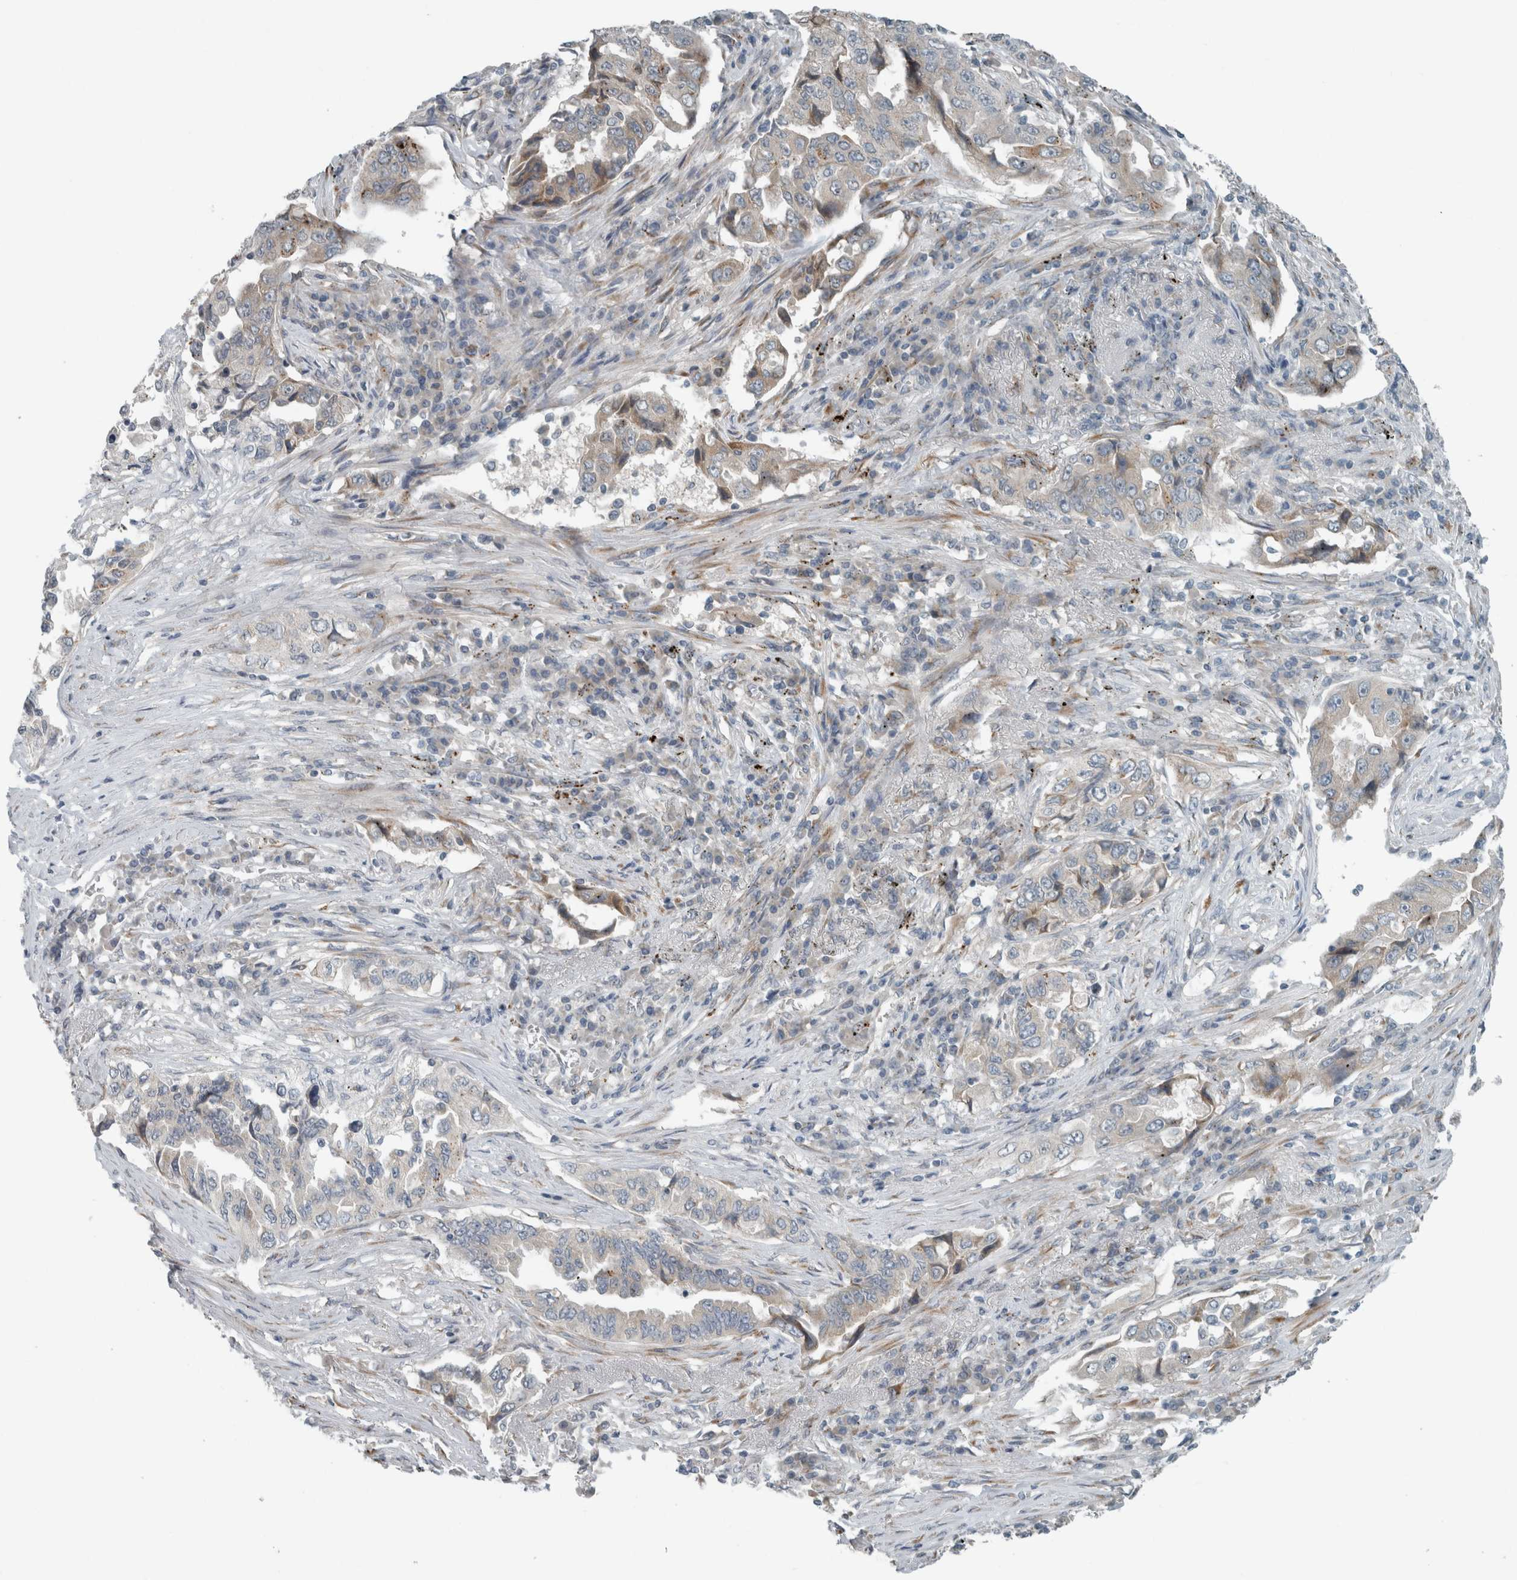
{"staining": {"intensity": "negative", "quantity": "none", "location": "none"}, "tissue": "lung cancer", "cell_type": "Tumor cells", "image_type": "cancer", "snomed": [{"axis": "morphology", "description": "Adenocarcinoma, NOS"}, {"axis": "topography", "description": "Lung"}], "caption": "High power microscopy histopathology image of an immunohistochemistry histopathology image of adenocarcinoma (lung), revealing no significant staining in tumor cells.", "gene": "KIF1C", "patient": {"sex": "female", "age": 51}}